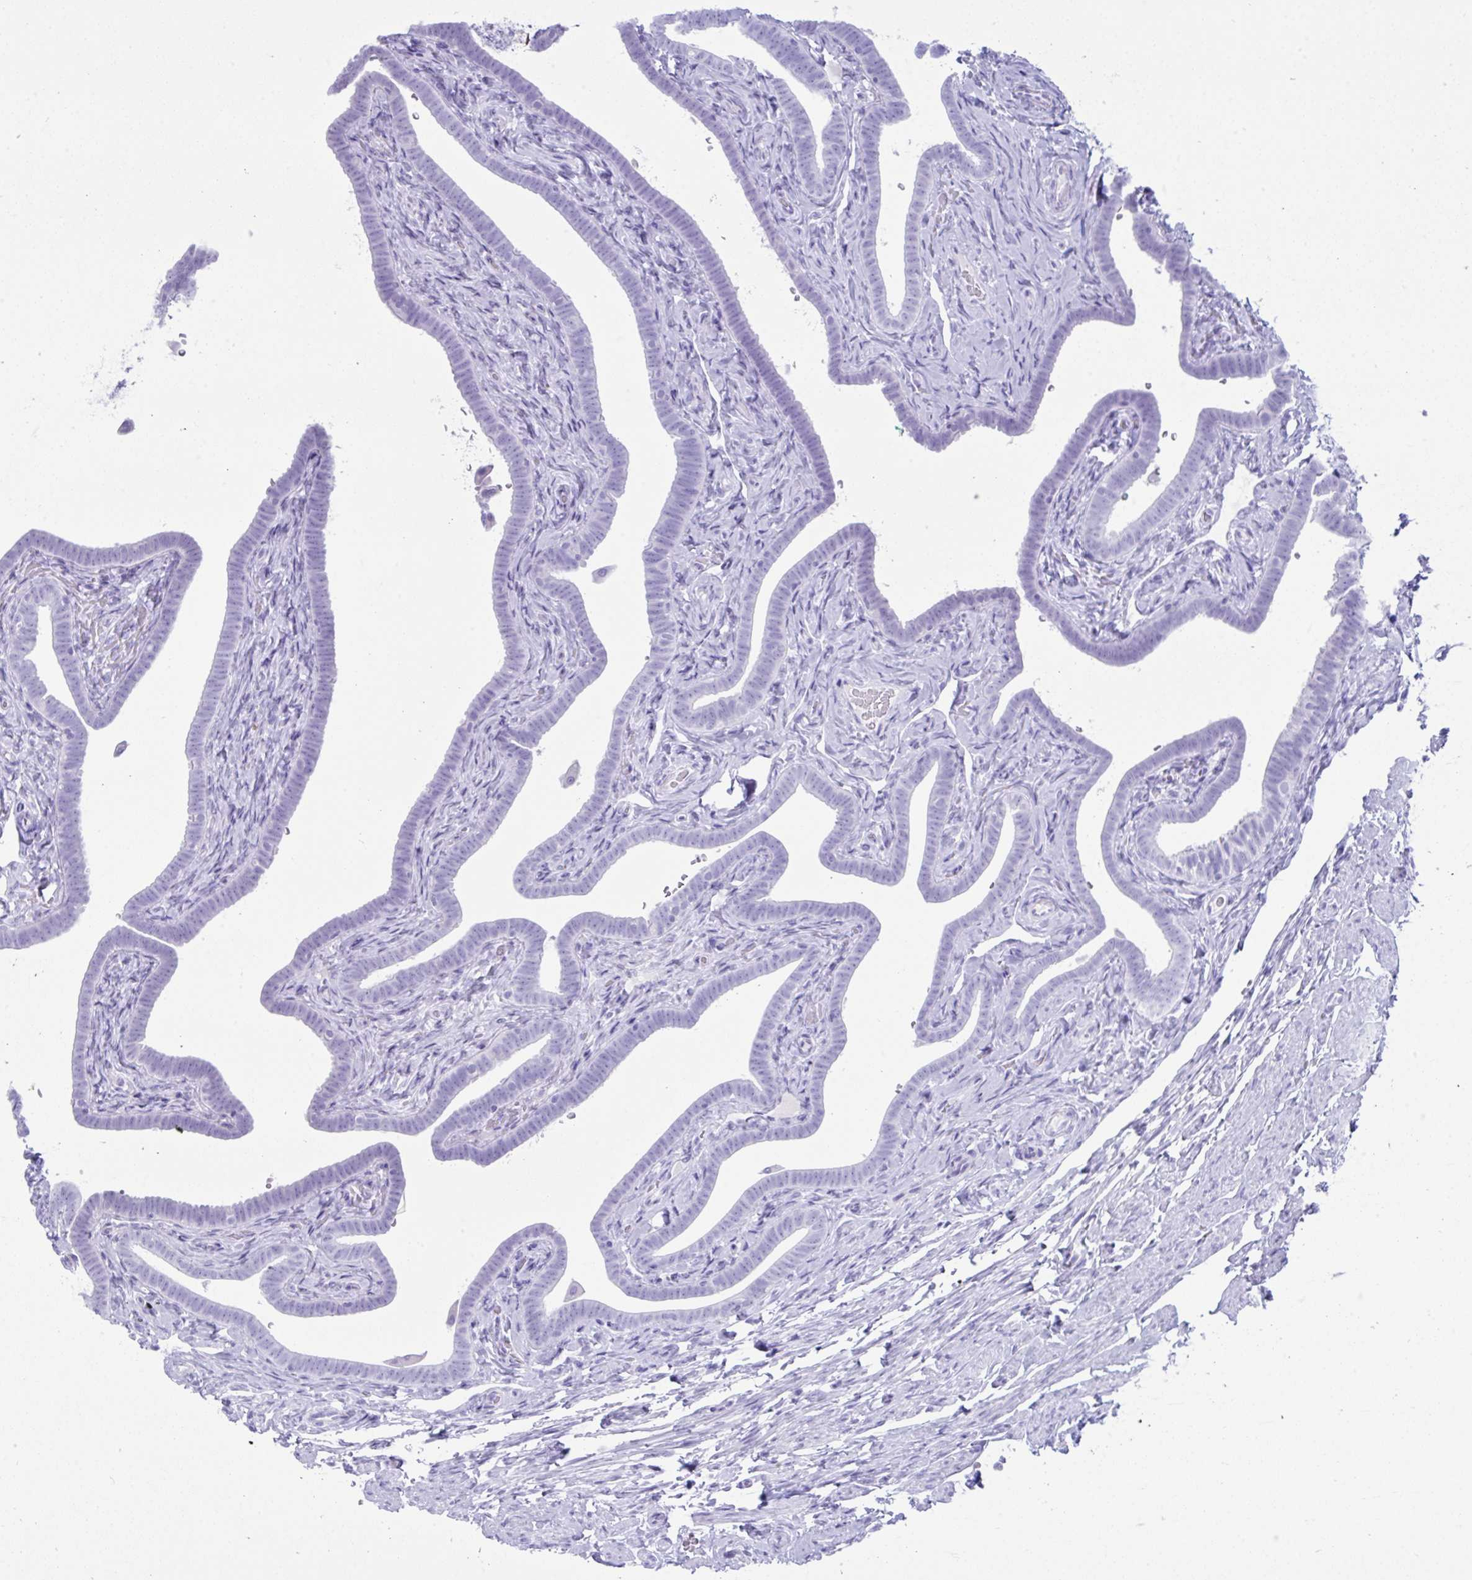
{"staining": {"intensity": "negative", "quantity": "none", "location": "none"}, "tissue": "fallopian tube", "cell_type": "Glandular cells", "image_type": "normal", "snomed": [{"axis": "morphology", "description": "Normal tissue, NOS"}, {"axis": "topography", "description": "Fallopian tube"}], "caption": "A high-resolution photomicrograph shows immunohistochemistry (IHC) staining of normal fallopian tube, which demonstrates no significant expression in glandular cells. (Immunohistochemistry, brightfield microscopy, high magnification).", "gene": "PSCA", "patient": {"sex": "female", "age": 69}}